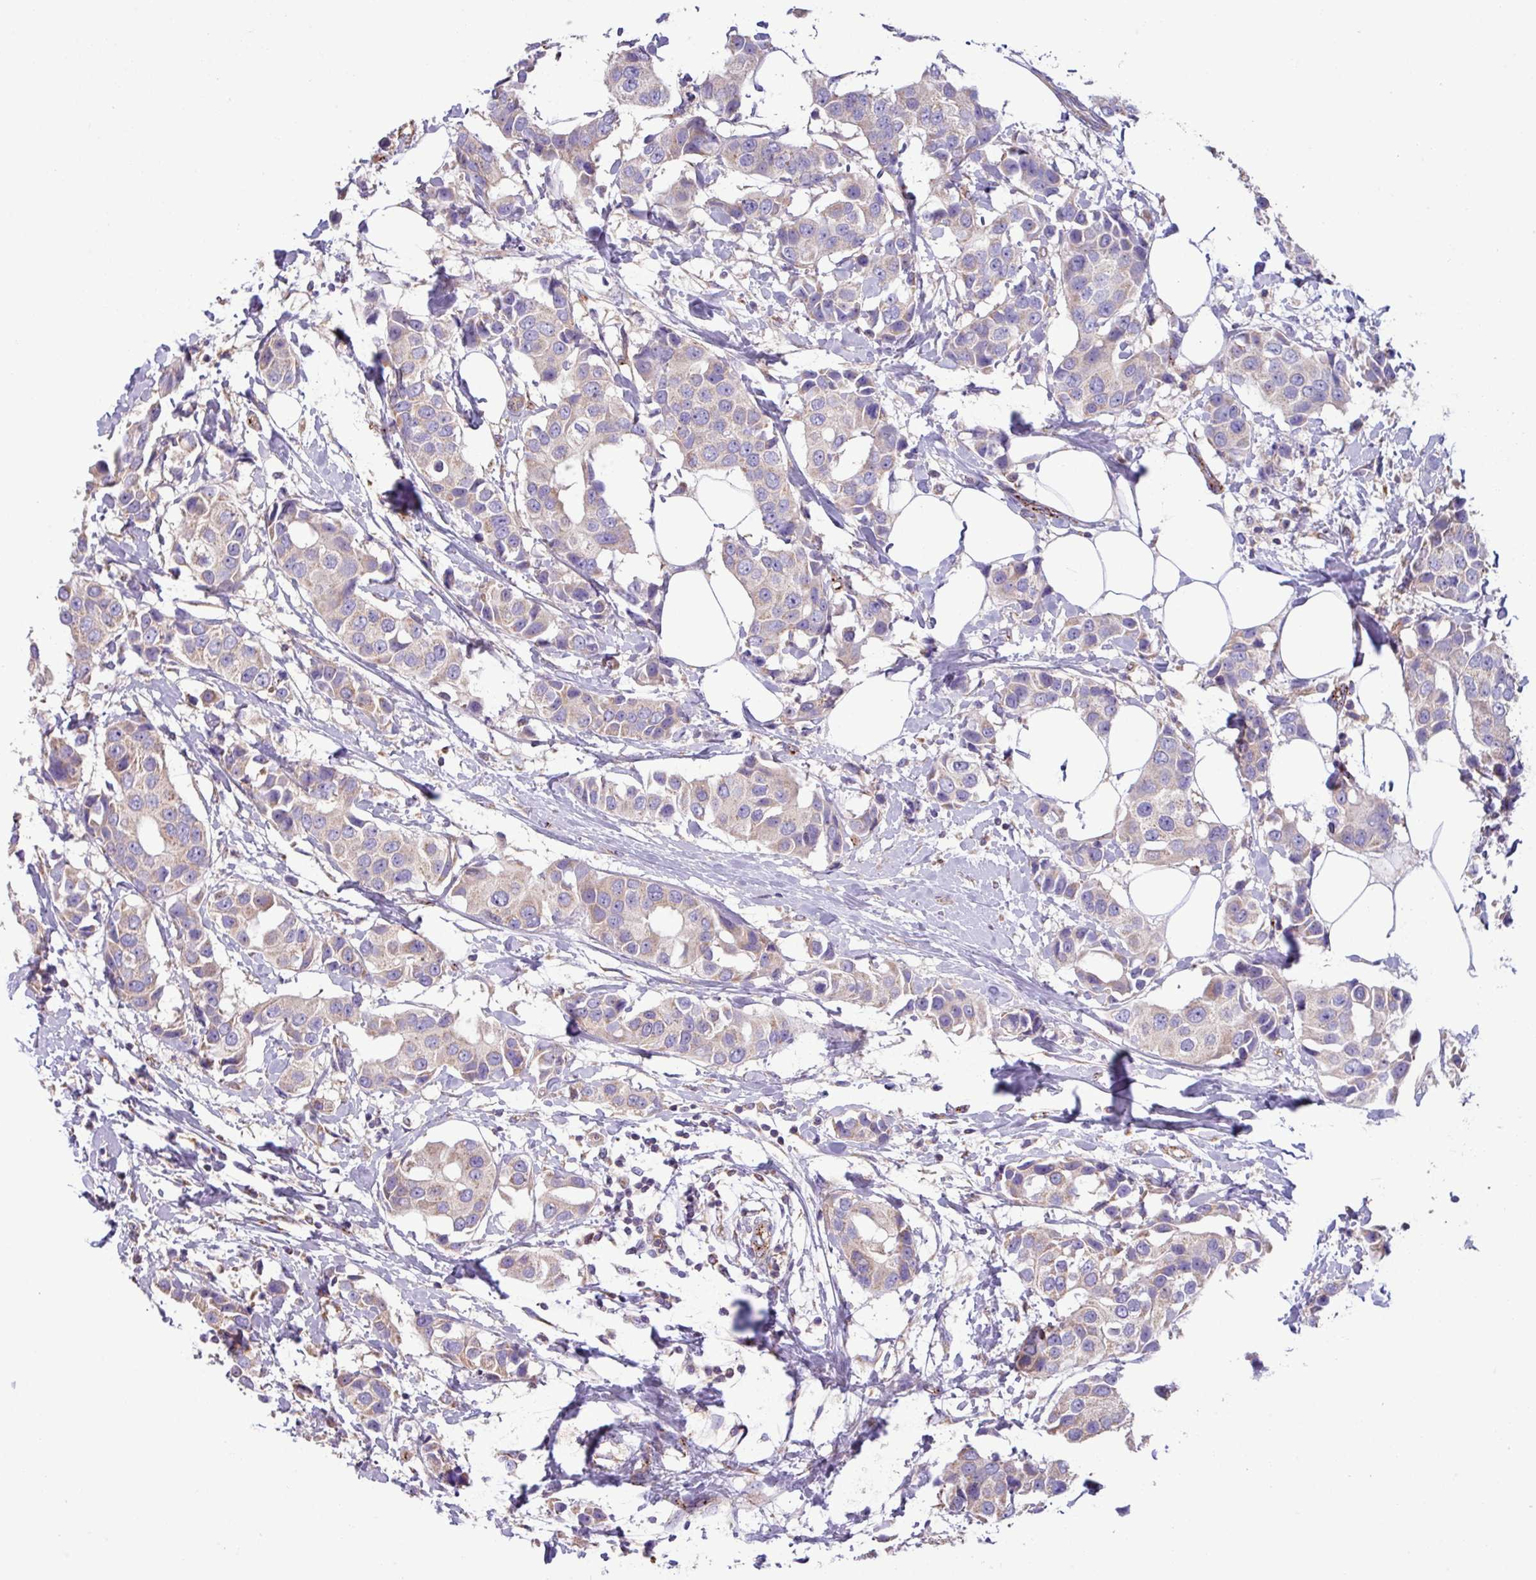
{"staining": {"intensity": "negative", "quantity": "none", "location": "none"}, "tissue": "breast cancer", "cell_type": "Tumor cells", "image_type": "cancer", "snomed": [{"axis": "morphology", "description": "Normal tissue, NOS"}, {"axis": "morphology", "description": "Duct carcinoma"}, {"axis": "topography", "description": "Breast"}], "caption": "High magnification brightfield microscopy of breast infiltrating ductal carcinoma stained with DAB (brown) and counterstained with hematoxylin (blue): tumor cells show no significant positivity.", "gene": "PPM1J", "patient": {"sex": "female", "age": 39}}